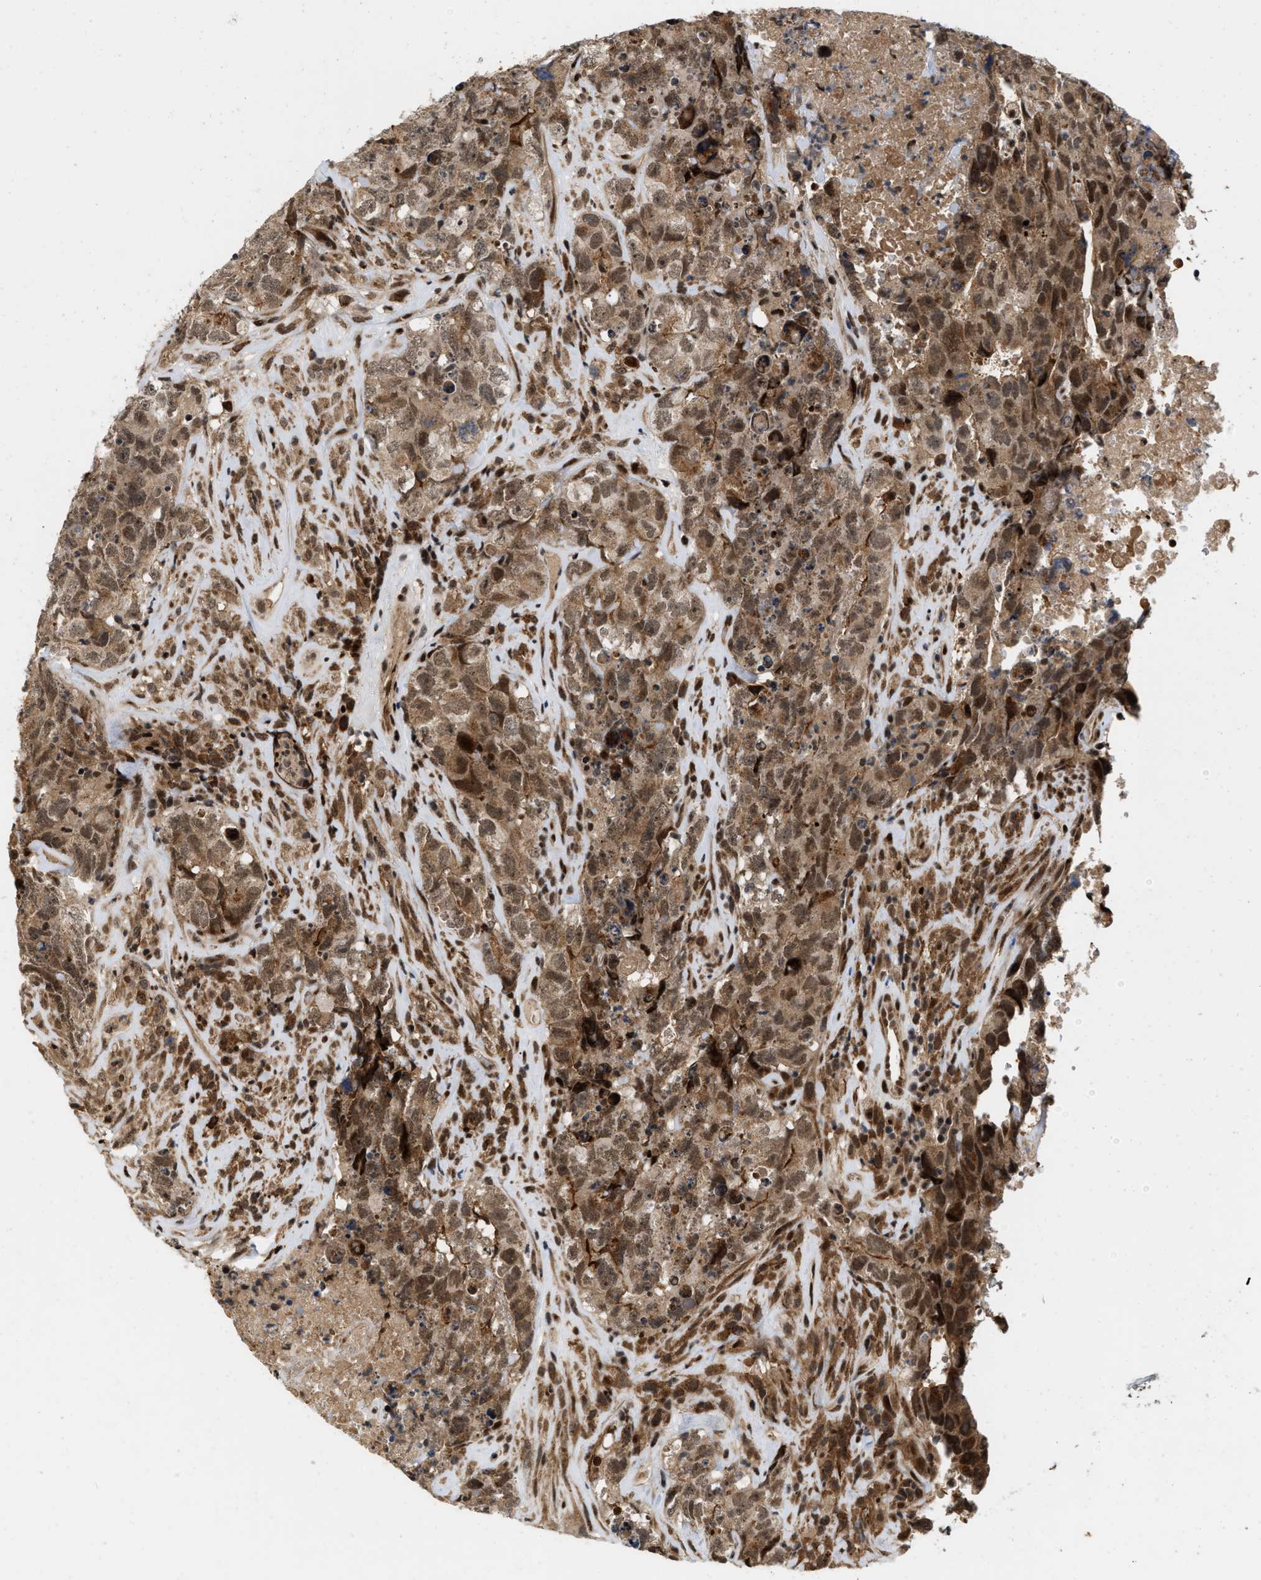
{"staining": {"intensity": "moderate", "quantity": ">75%", "location": "cytoplasmic/membranous,nuclear"}, "tissue": "testis cancer", "cell_type": "Tumor cells", "image_type": "cancer", "snomed": [{"axis": "morphology", "description": "Carcinoma, Embryonal, NOS"}, {"axis": "topography", "description": "Testis"}], "caption": "Testis cancer (embryonal carcinoma) stained for a protein demonstrates moderate cytoplasmic/membranous and nuclear positivity in tumor cells.", "gene": "ANKRD11", "patient": {"sex": "male", "age": 32}}